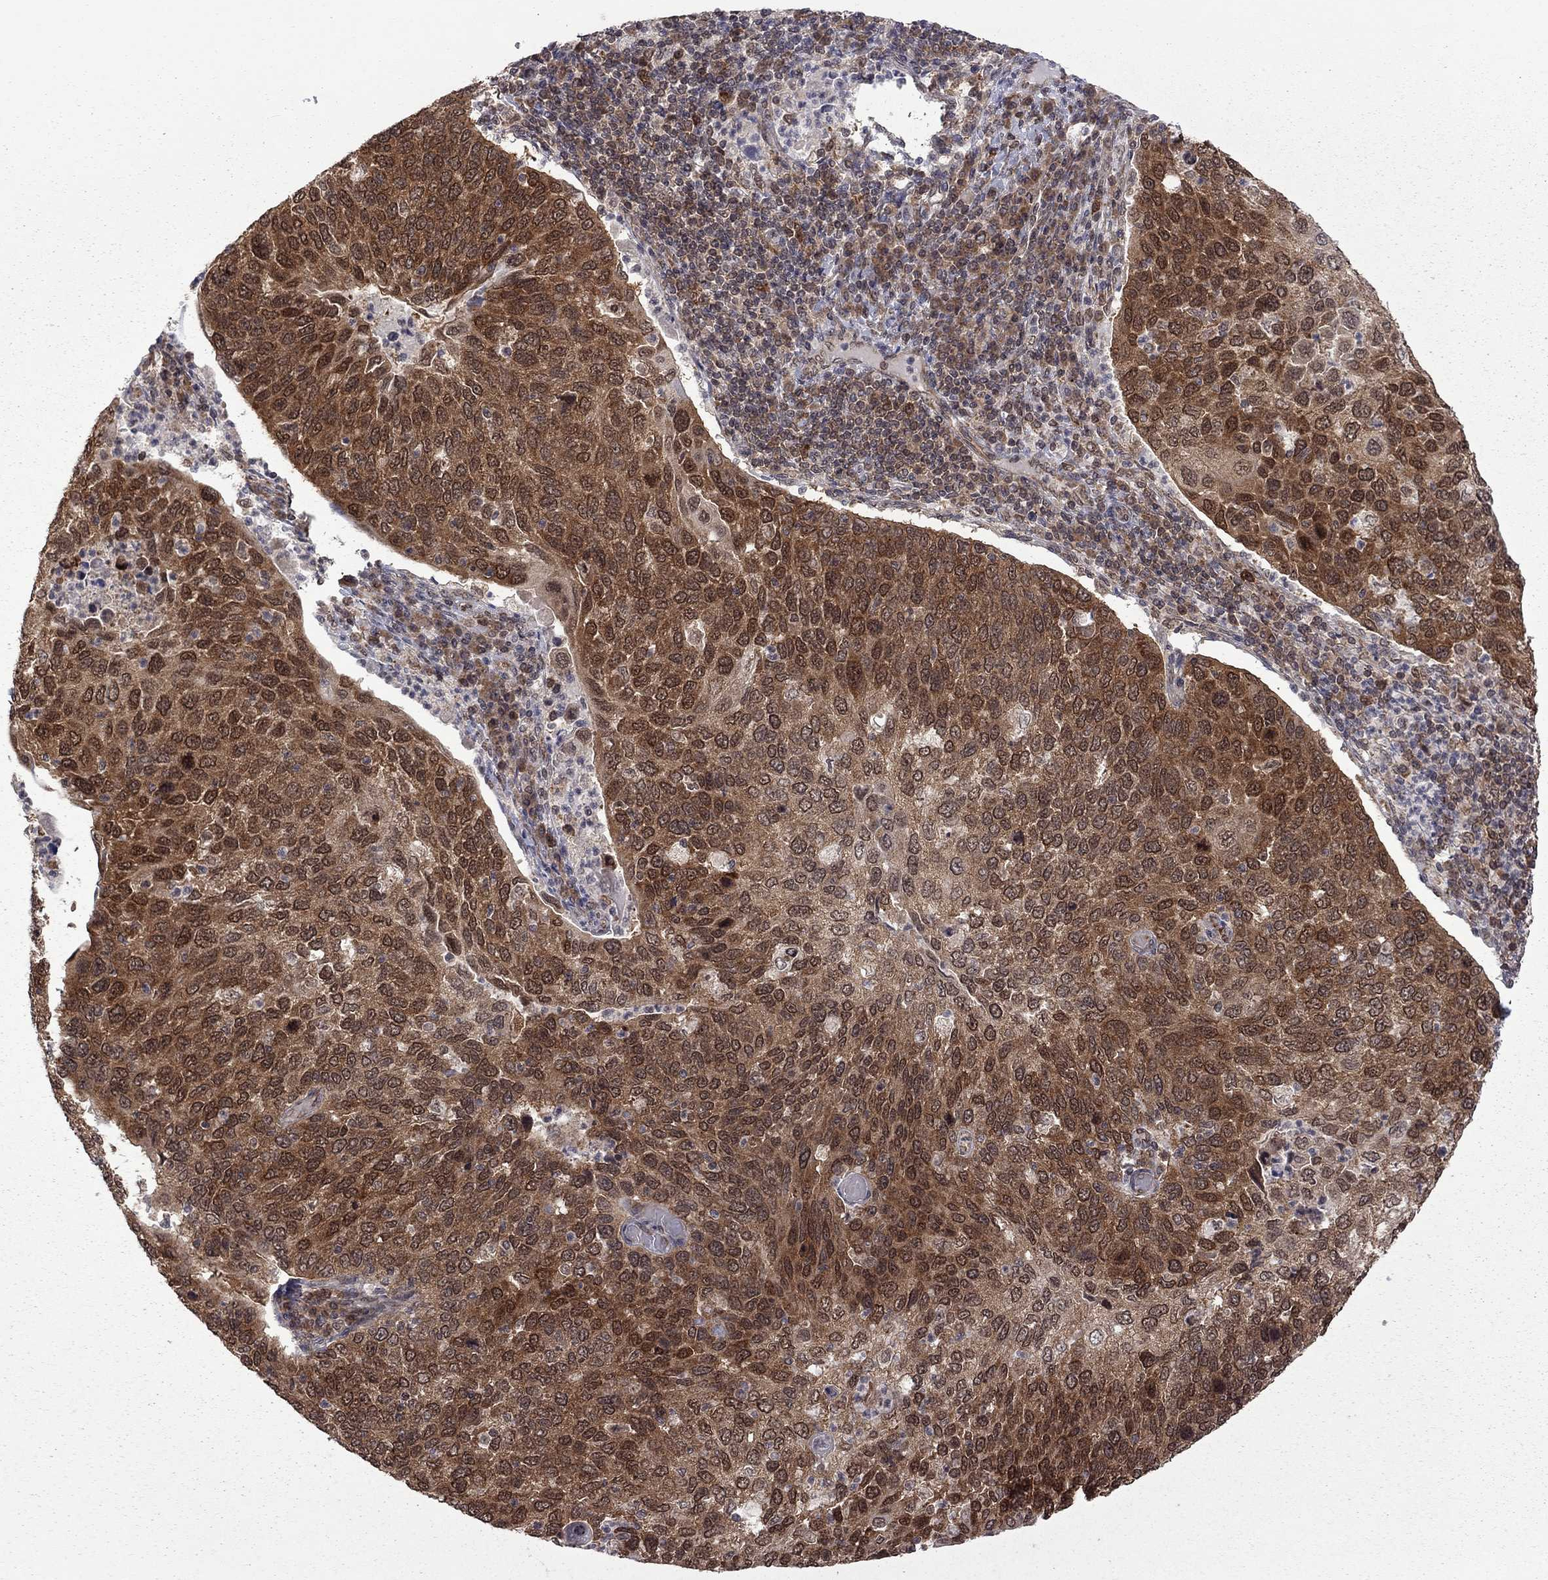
{"staining": {"intensity": "strong", "quantity": ">75%", "location": "cytoplasmic/membranous"}, "tissue": "cervical cancer", "cell_type": "Tumor cells", "image_type": "cancer", "snomed": [{"axis": "morphology", "description": "Squamous cell carcinoma, NOS"}, {"axis": "topography", "description": "Cervix"}], "caption": "The histopathology image shows a brown stain indicating the presence of a protein in the cytoplasmic/membranous of tumor cells in cervical squamous cell carcinoma.", "gene": "NAA50", "patient": {"sex": "female", "age": 54}}